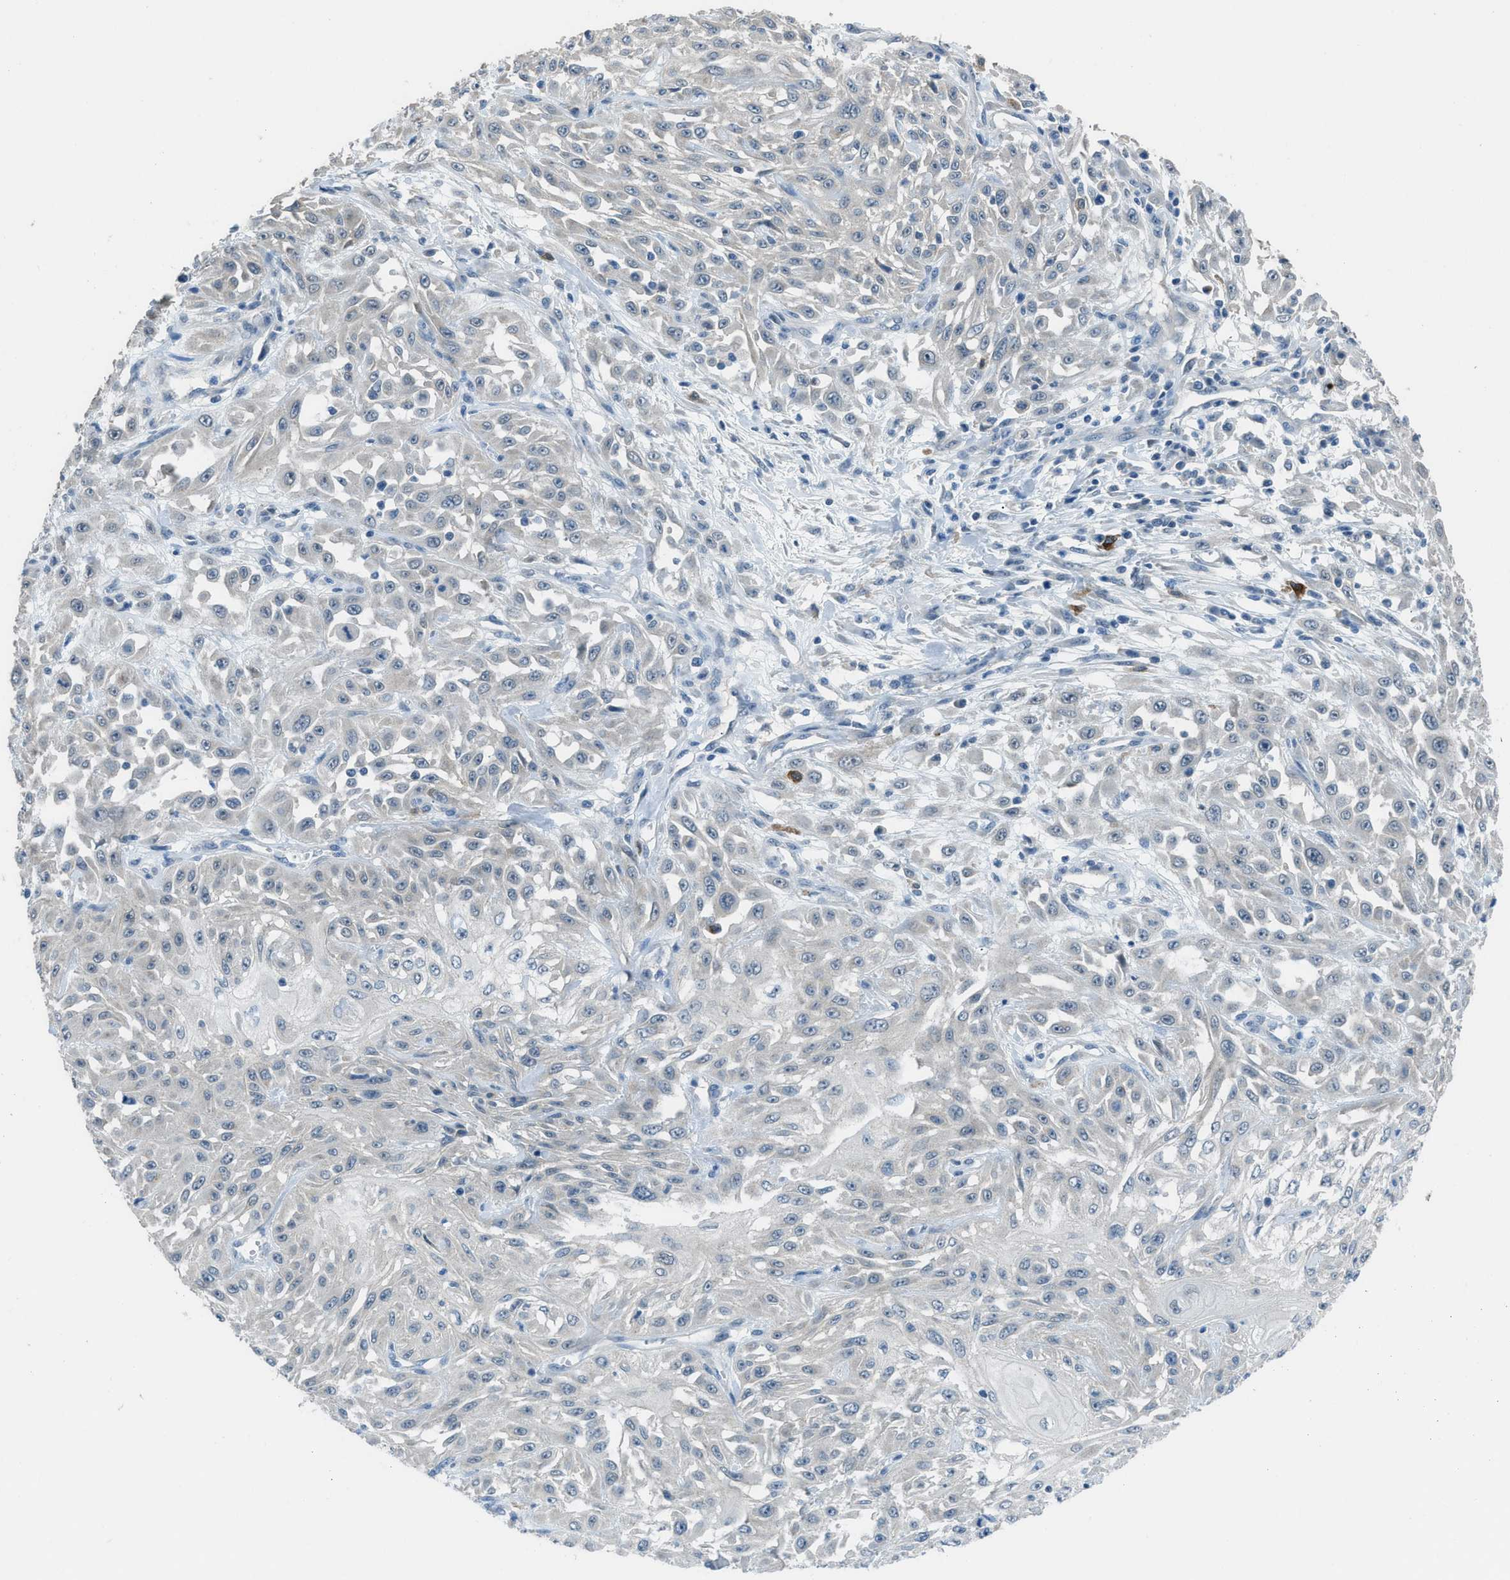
{"staining": {"intensity": "negative", "quantity": "none", "location": "none"}, "tissue": "skin cancer", "cell_type": "Tumor cells", "image_type": "cancer", "snomed": [{"axis": "morphology", "description": "Squamous cell carcinoma, NOS"}, {"axis": "morphology", "description": "Squamous cell carcinoma, metastatic, NOS"}, {"axis": "topography", "description": "Skin"}, {"axis": "topography", "description": "Lymph node"}], "caption": "High power microscopy image of an immunohistochemistry (IHC) micrograph of skin cancer, revealing no significant expression in tumor cells.", "gene": "TIMD4", "patient": {"sex": "male", "age": 75}}